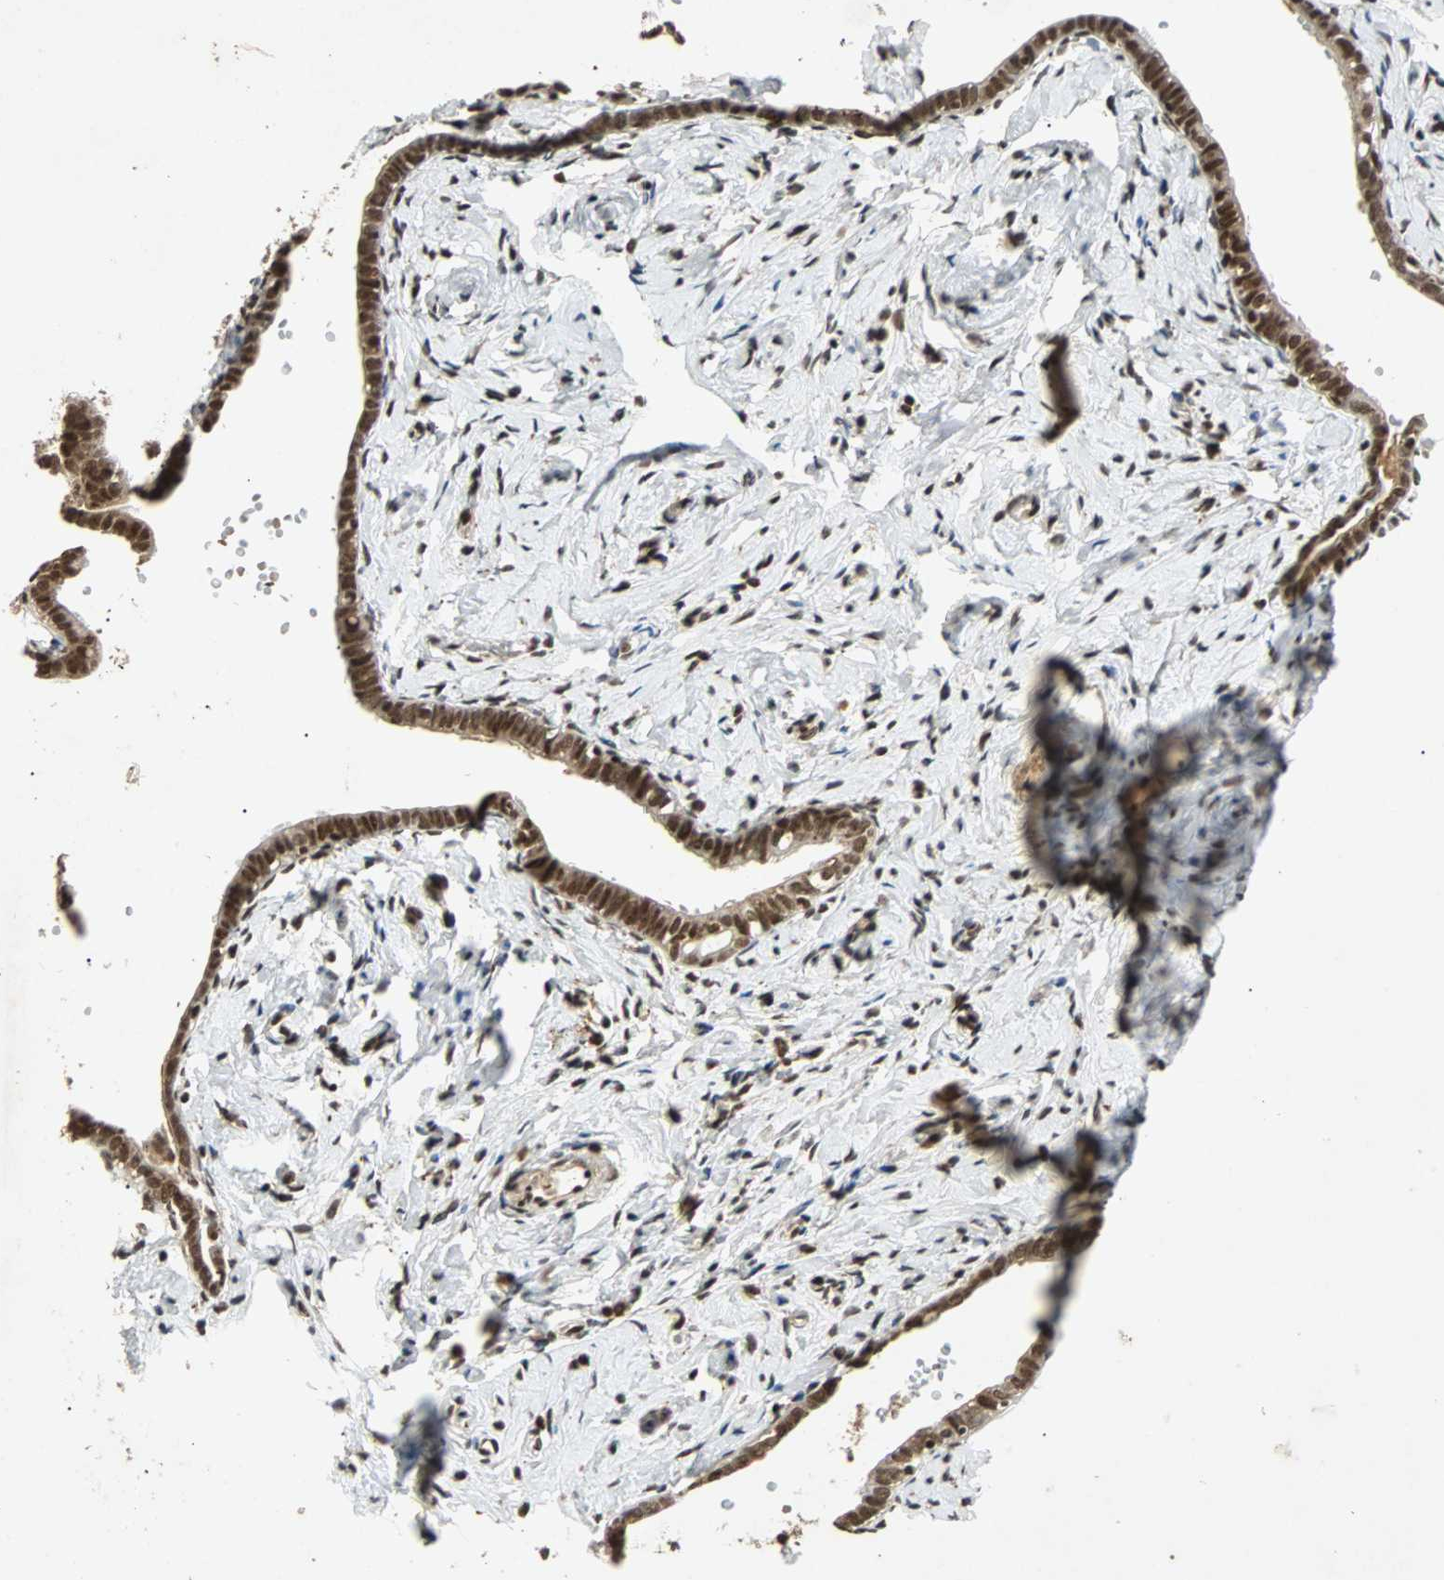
{"staining": {"intensity": "strong", "quantity": ">75%", "location": "nuclear"}, "tissue": "fallopian tube", "cell_type": "Glandular cells", "image_type": "normal", "snomed": [{"axis": "morphology", "description": "Normal tissue, NOS"}, {"axis": "topography", "description": "Fallopian tube"}], "caption": "Unremarkable fallopian tube demonstrates strong nuclear positivity in approximately >75% of glandular cells, visualized by immunohistochemistry. Nuclei are stained in blue.", "gene": "TAF5", "patient": {"sex": "female", "age": 71}}